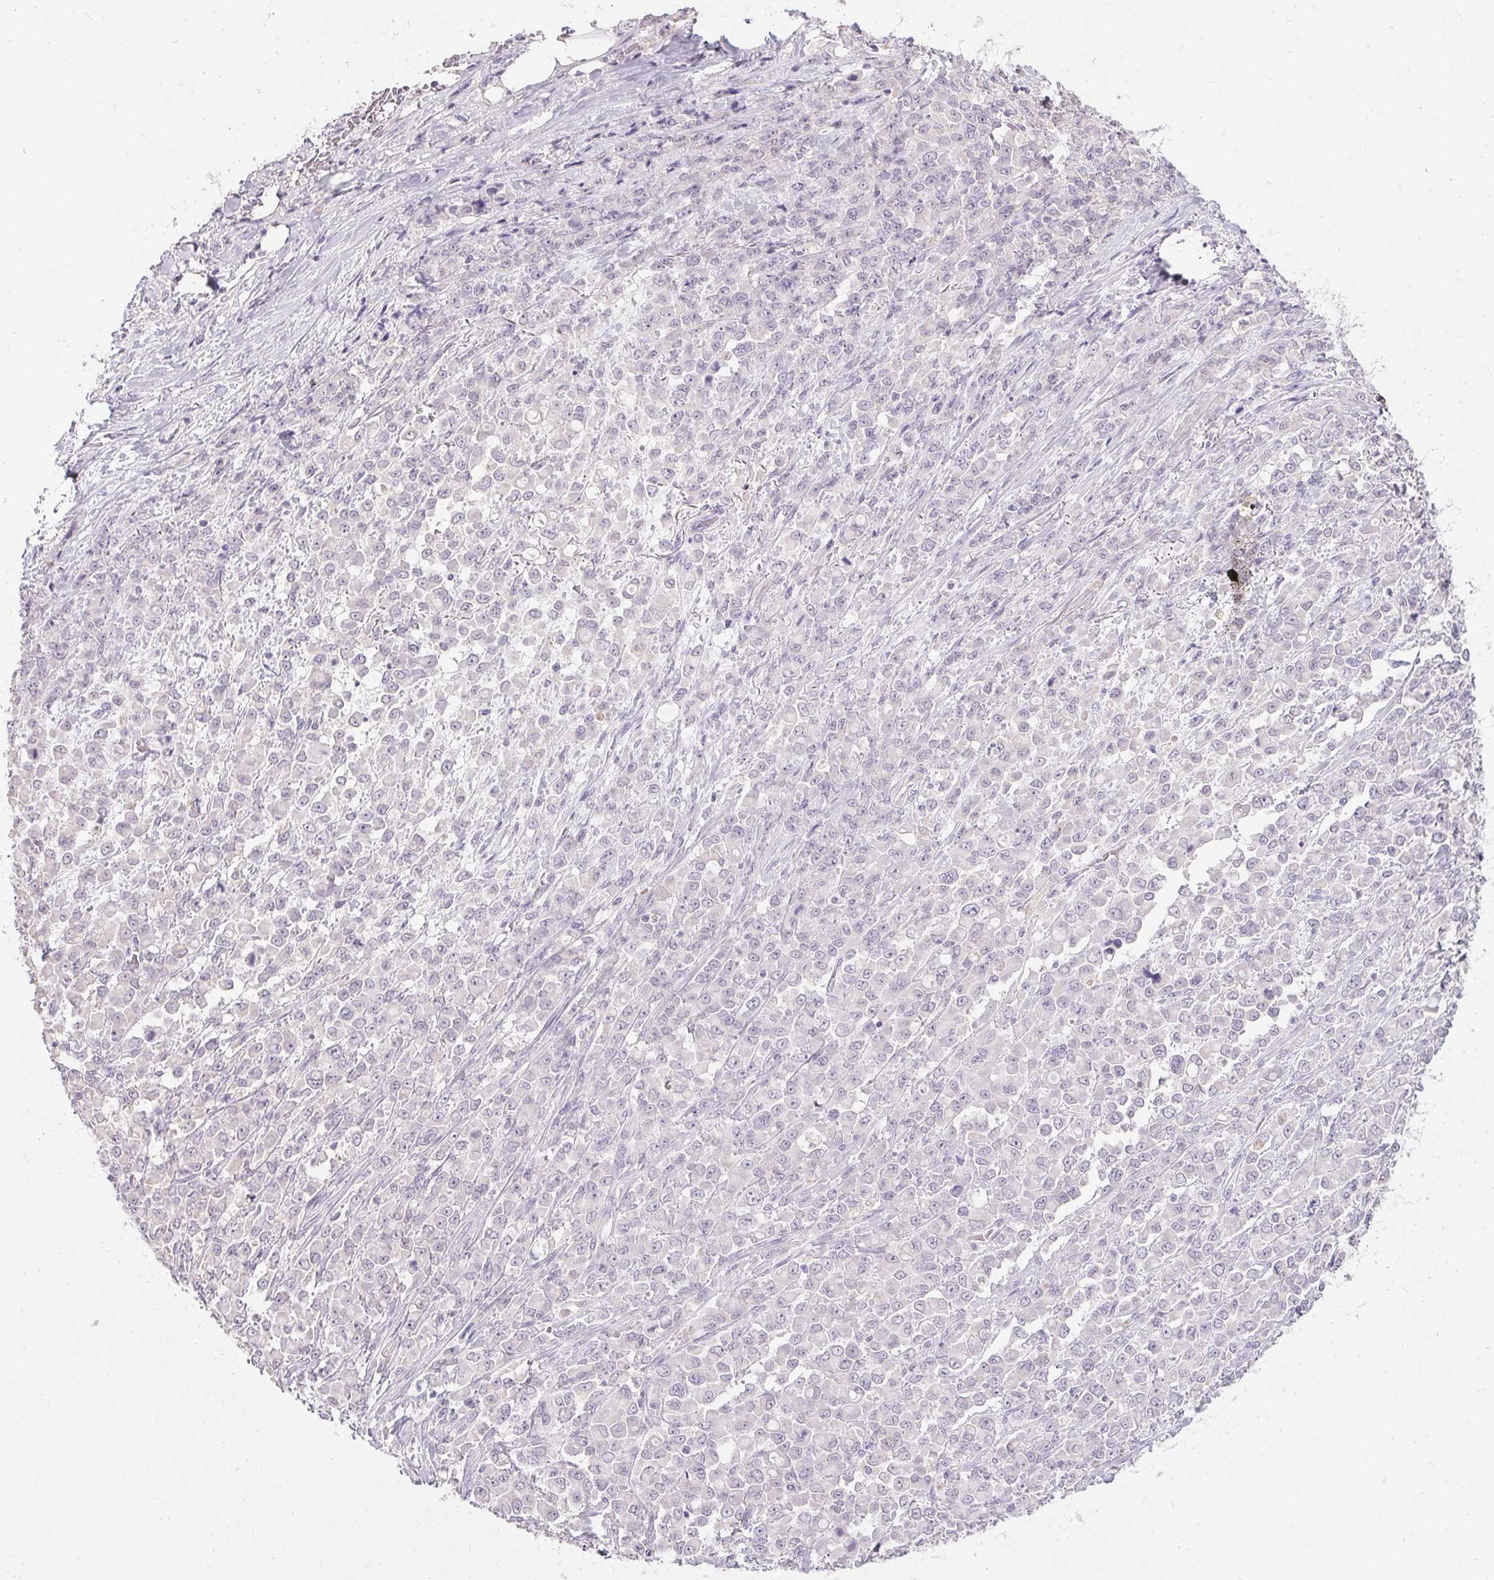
{"staining": {"intensity": "negative", "quantity": "none", "location": "none"}, "tissue": "stomach cancer", "cell_type": "Tumor cells", "image_type": "cancer", "snomed": [{"axis": "morphology", "description": "Adenocarcinoma, NOS"}, {"axis": "topography", "description": "Stomach"}], "caption": "High magnification brightfield microscopy of stomach cancer (adenocarcinoma) stained with DAB (3,3'-diaminobenzidine) (brown) and counterstained with hematoxylin (blue): tumor cells show no significant staining.", "gene": "HSD17B3", "patient": {"sex": "female", "age": 76}}